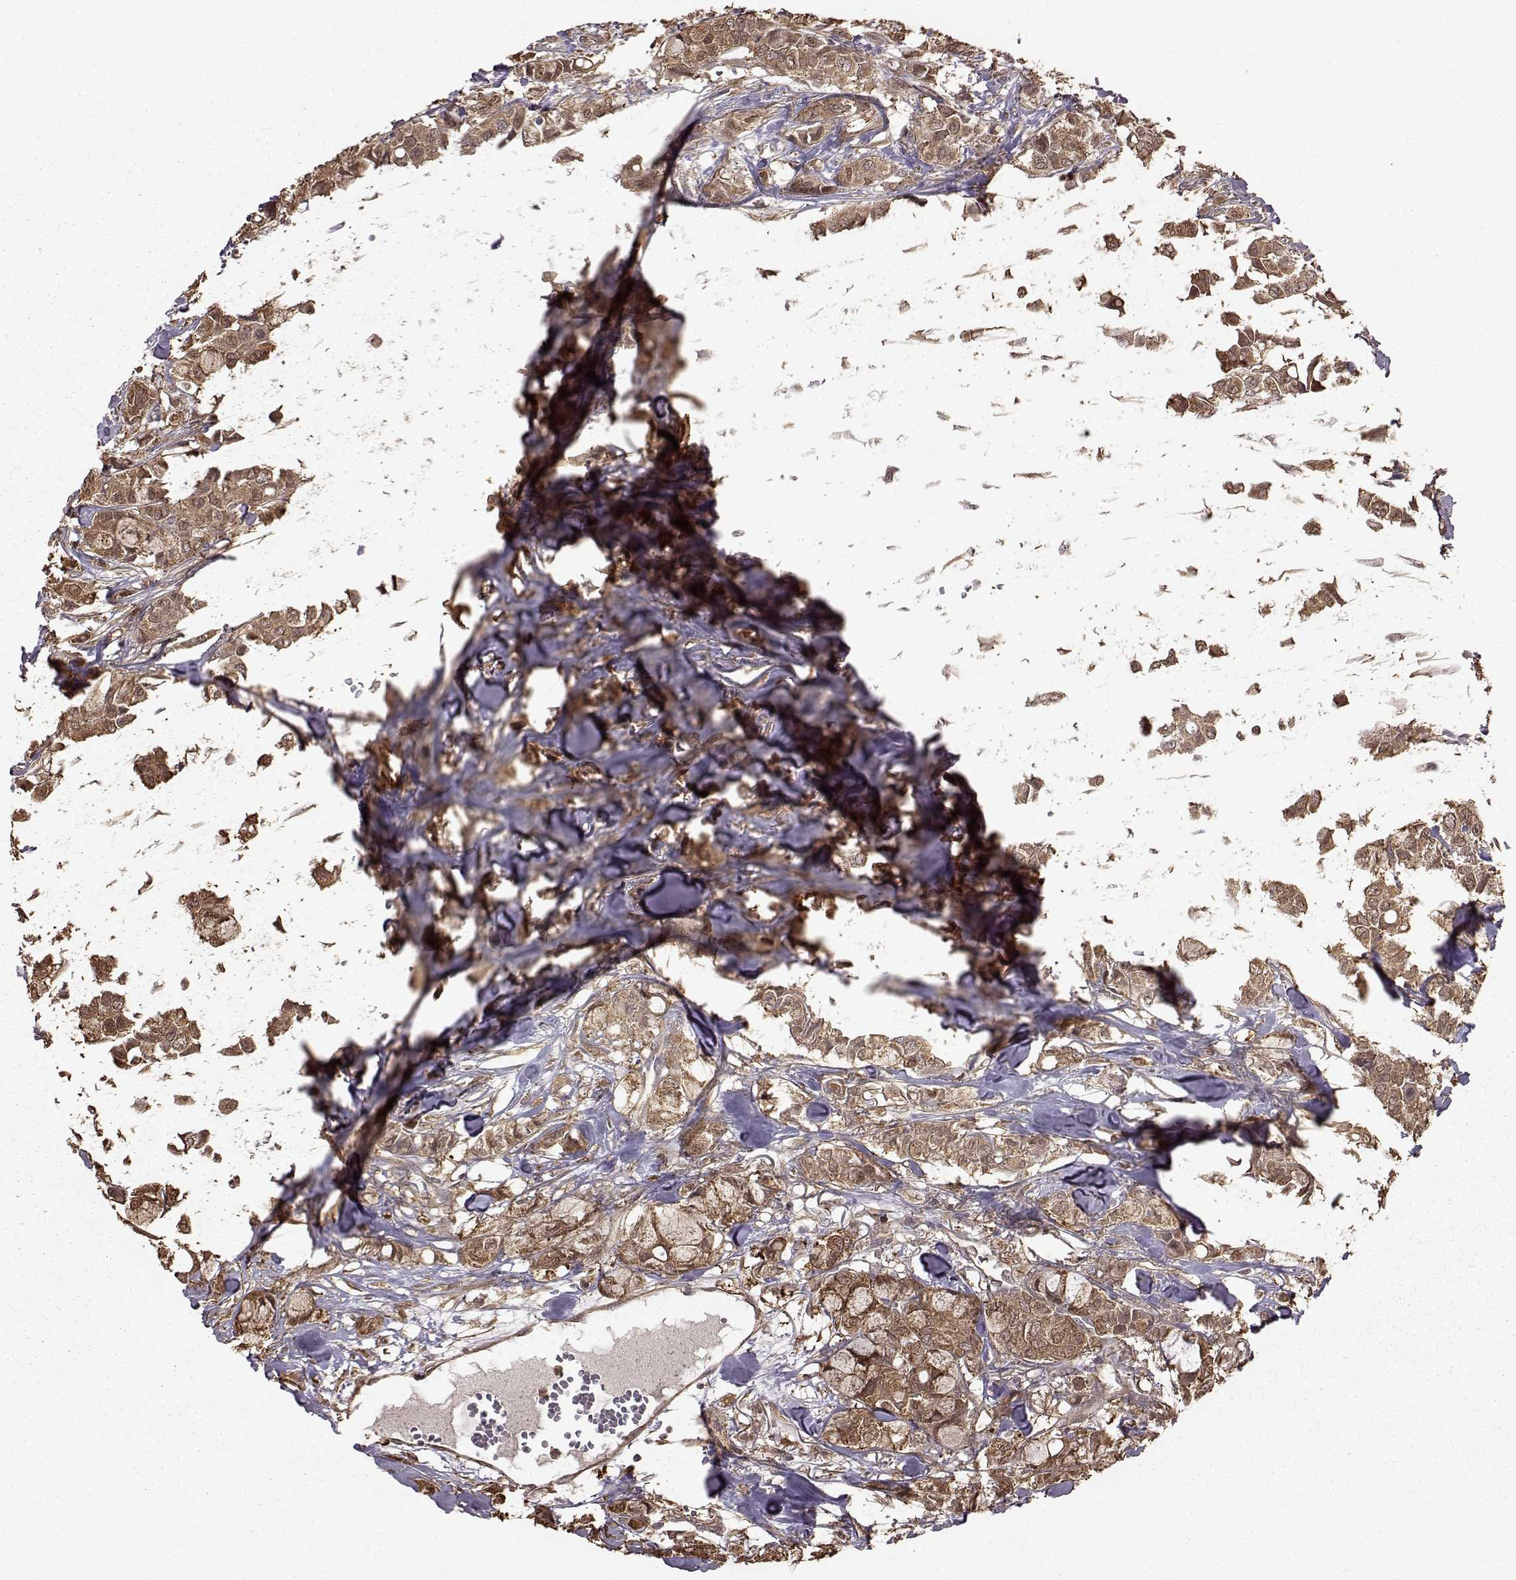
{"staining": {"intensity": "moderate", "quantity": ">75%", "location": "cytoplasmic/membranous"}, "tissue": "breast cancer", "cell_type": "Tumor cells", "image_type": "cancer", "snomed": [{"axis": "morphology", "description": "Duct carcinoma"}, {"axis": "topography", "description": "Breast"}], "caption": "Immunohistochemical staining of human breast cancer (invasive ductal carcinoma) displays medium levels of moderate cytoplasmic/membranous expression in about >75% of tumor cells.", "gene": "NME1-NME2", "patient": {"sex": "female", "age": 85}}